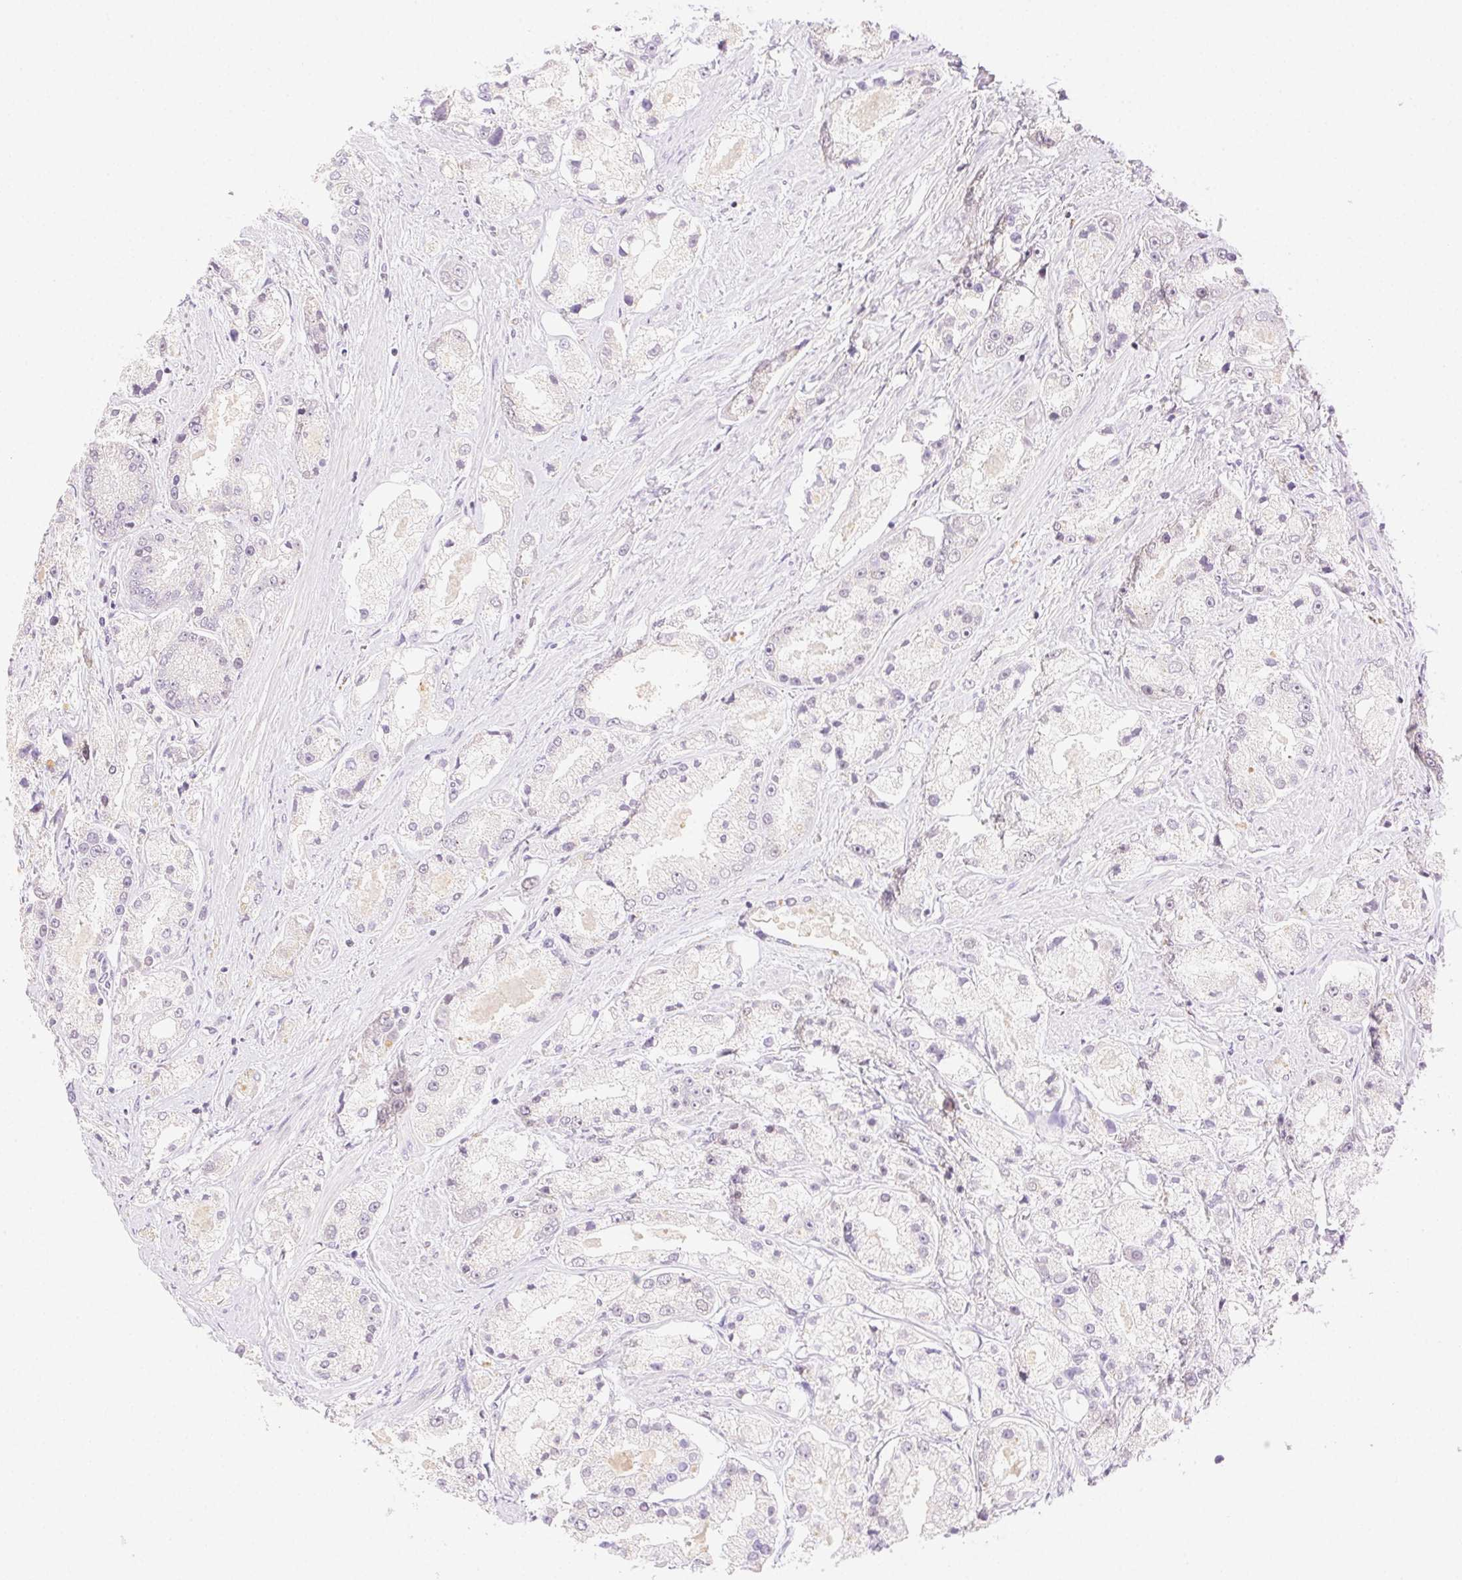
{"staining": {"intensity": "negative", "quantity": "none", "location": "none"}, "tissue": "prostate cancer", "cell_type": "Tumor cells", "image_type": "cancer", "snomed": [{"axis": "morphology", "description": "Adenocarcinoma, High grade"}, {"axis": "topography", "description": "Prostate"}], "caption": "Protein analysis of high-grade adenocarcinoma (prostate) displays no significant expression in tumor cells.", "gene": "H2AZ2", "patient": {"sex": "male", "age": 67}}